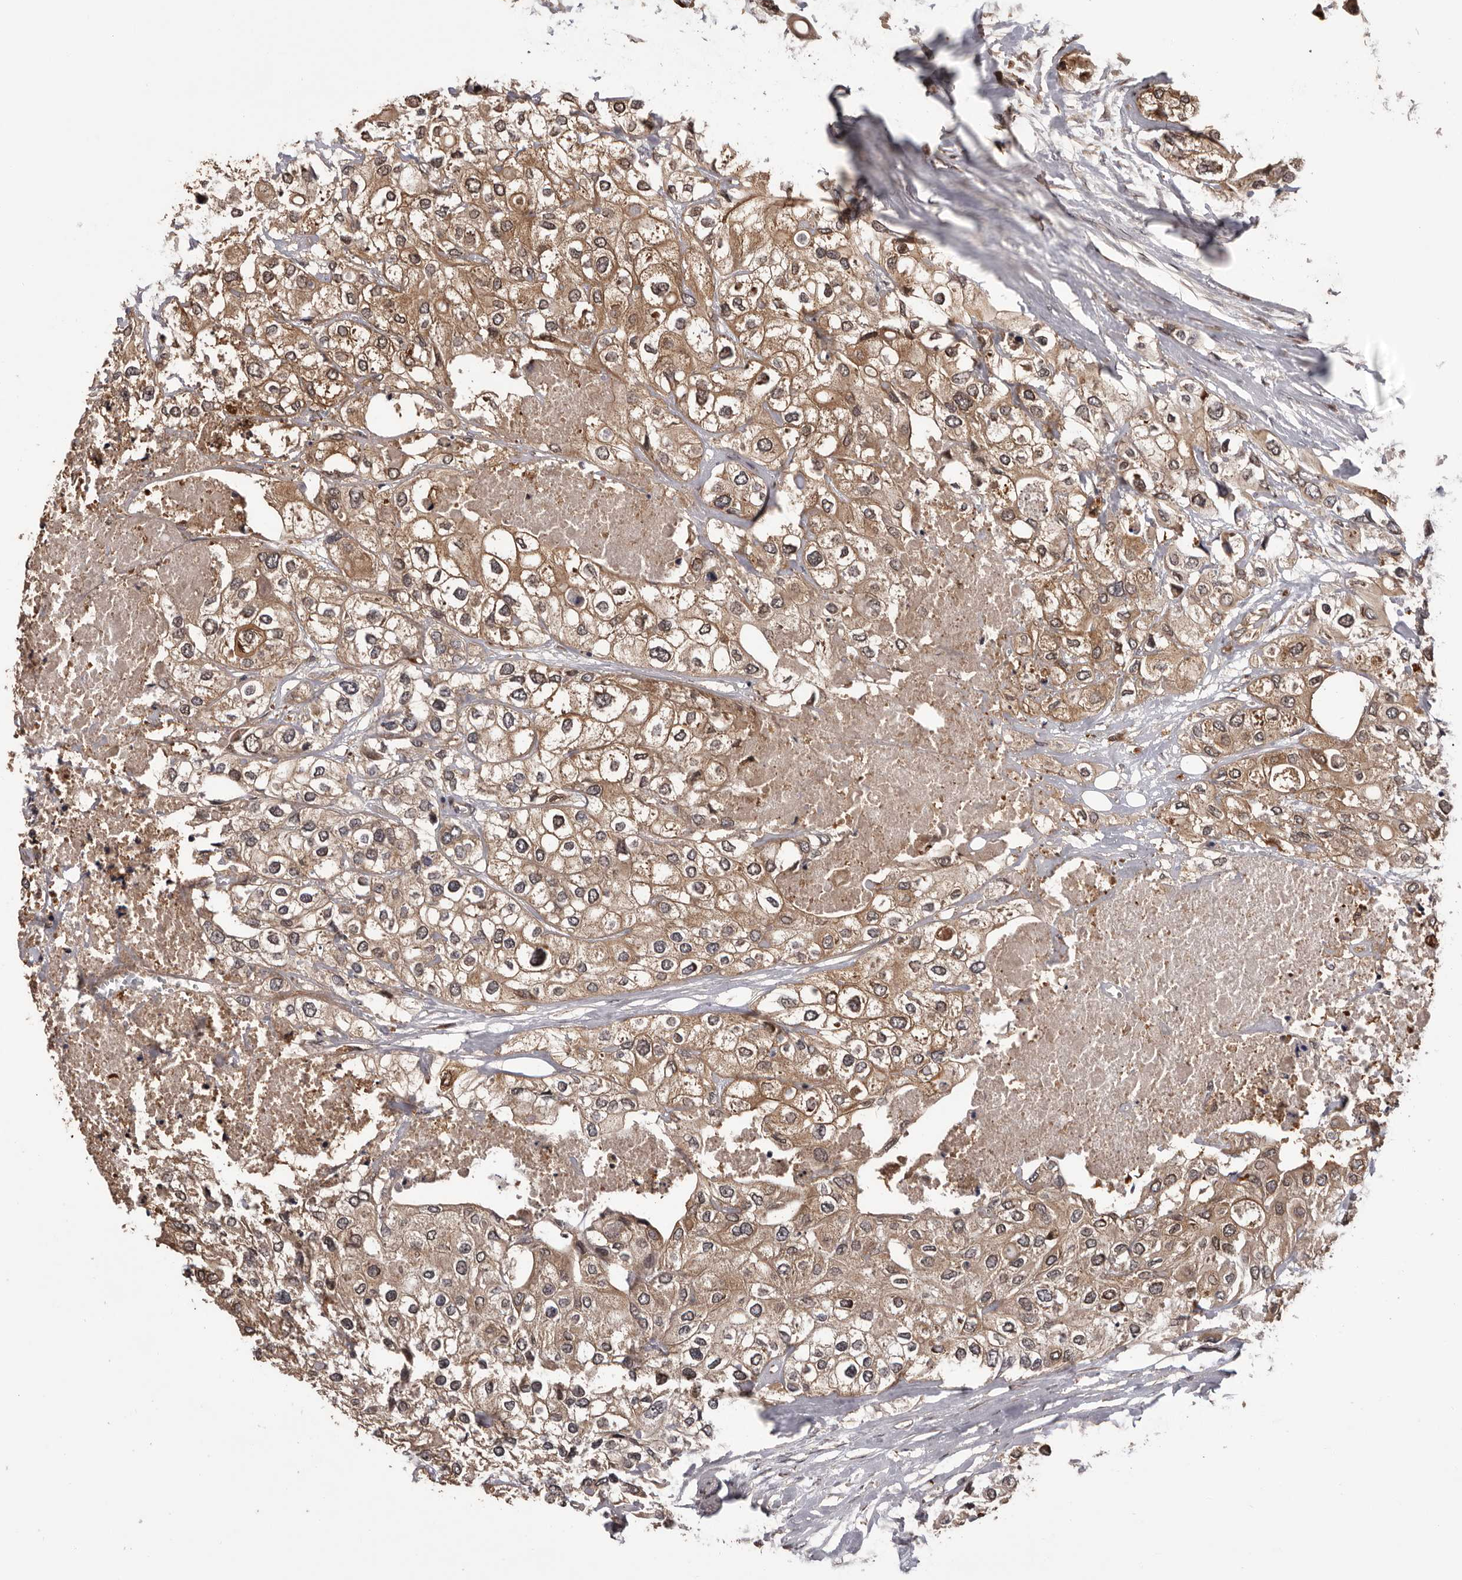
{"staining": {"intensity": "moderate", "quantity": ">75%", "location": "cytoplasmic/membranous"}, "tissue": "urothelial cancer", "cell_type": "Tumor cells", "image_type": "cancer", "snomed": [{"axis": "morphology", "description": "Urothelial carcinoma, High grade"}, {"axis": "topography", "description": "Urinary bladder"}], "caption": "High-magnification brightfield microscopy of urothelial carcinoma (high-grade) stained with DAB (brown) and counterstained with hematoxylin (blue). tumor cells exhibit moderate cytoplasmic/membranous staining is present in about>75% of cells.", "gene": "ADAMTS2", "patient": {"sex": "male", "age": 64}}